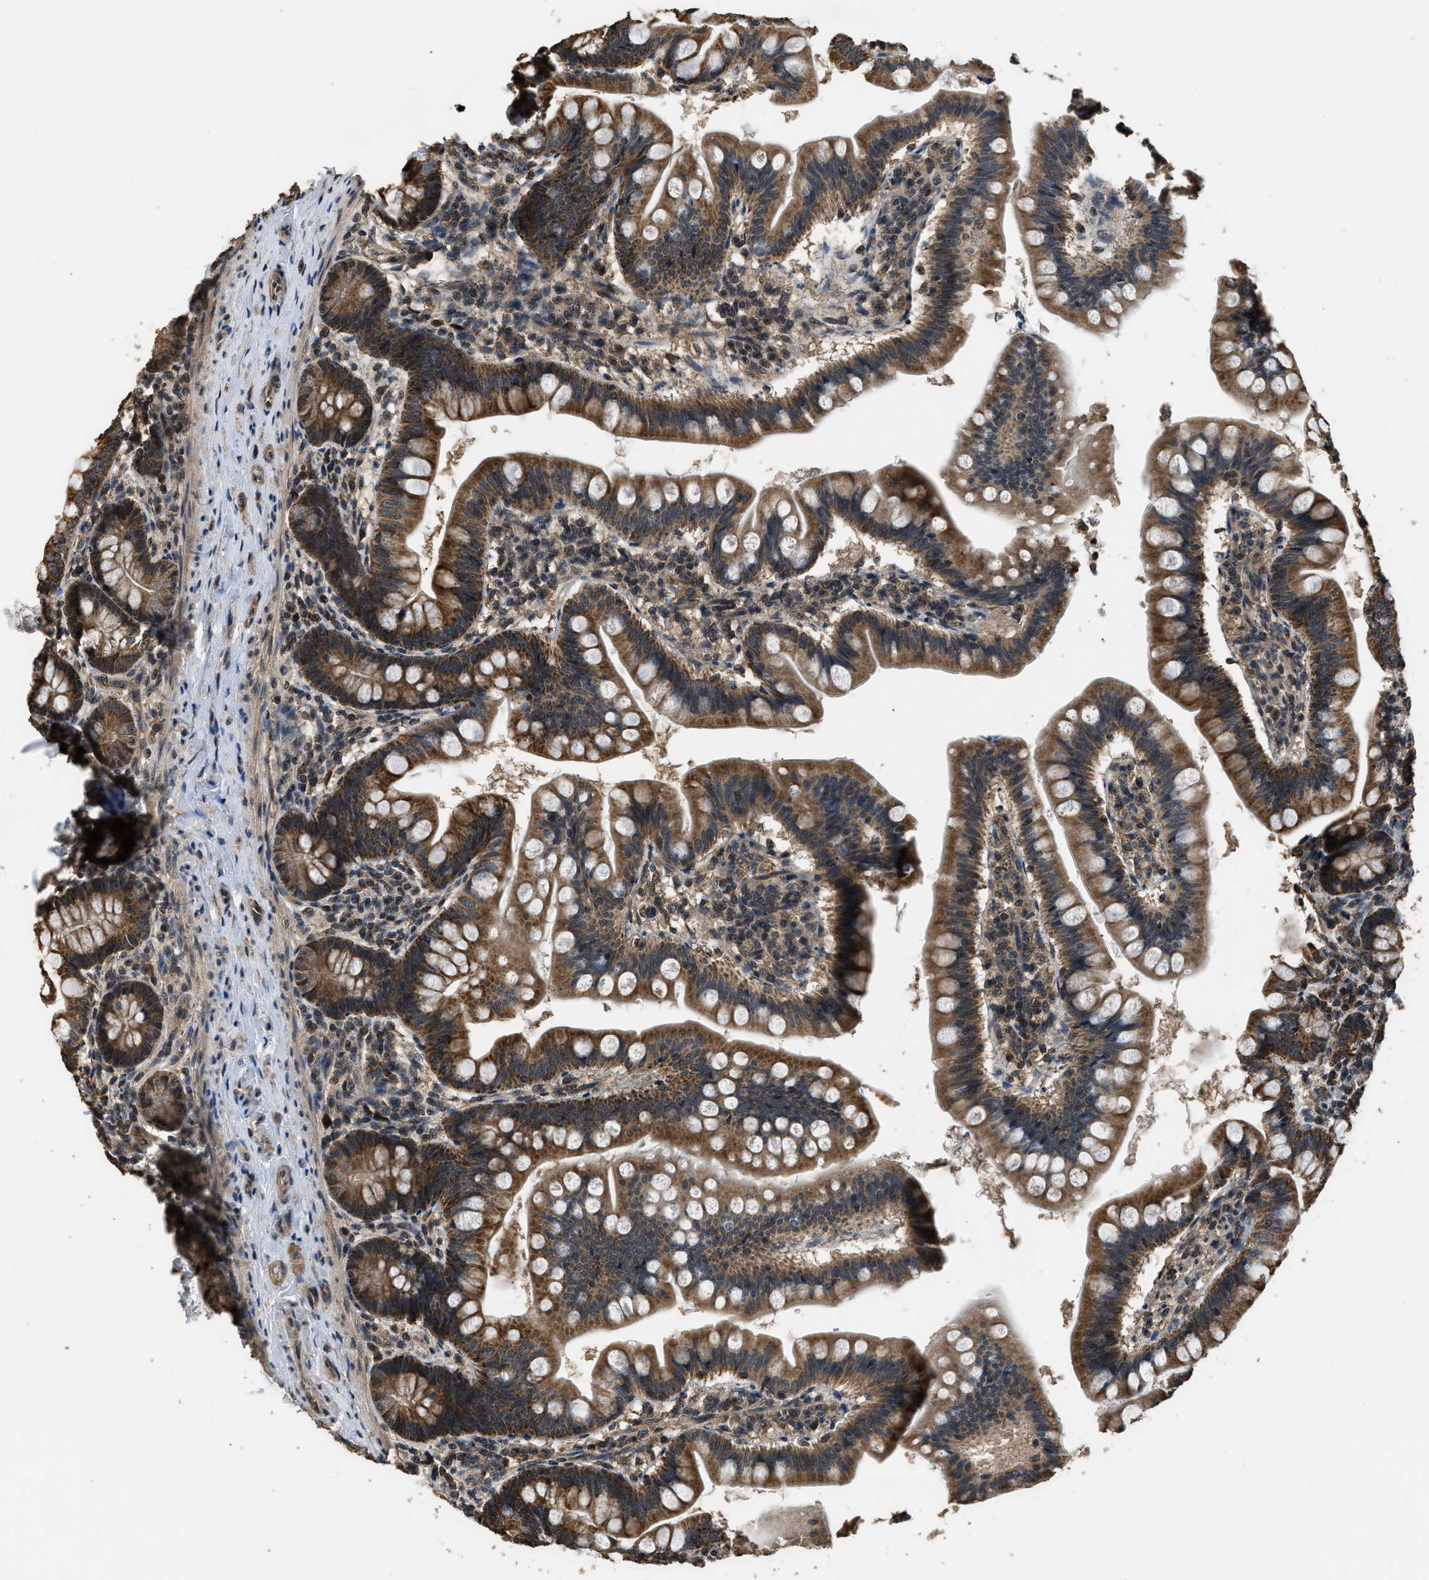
{"staining": {"intensity": "strong", "quantity": ">75%", "location": "cytoplasmic/membranous"}, "tissue": "small intestine", "cell_type": "Glandular cells", "image_type": "normal", "snomed": [{"axis": "morphology", "description": "Normal tissue, NOS"}, {"axis": "topography", "description": "Small intestine"}], "caption": "This is a photomicrograph of IHC staining of normal small intestine, which shows strong expression in the cytoplasmic/membranous of glandular cells.", "gene": "DENND6B", "patient": {"sex": "male", "age": 7}}